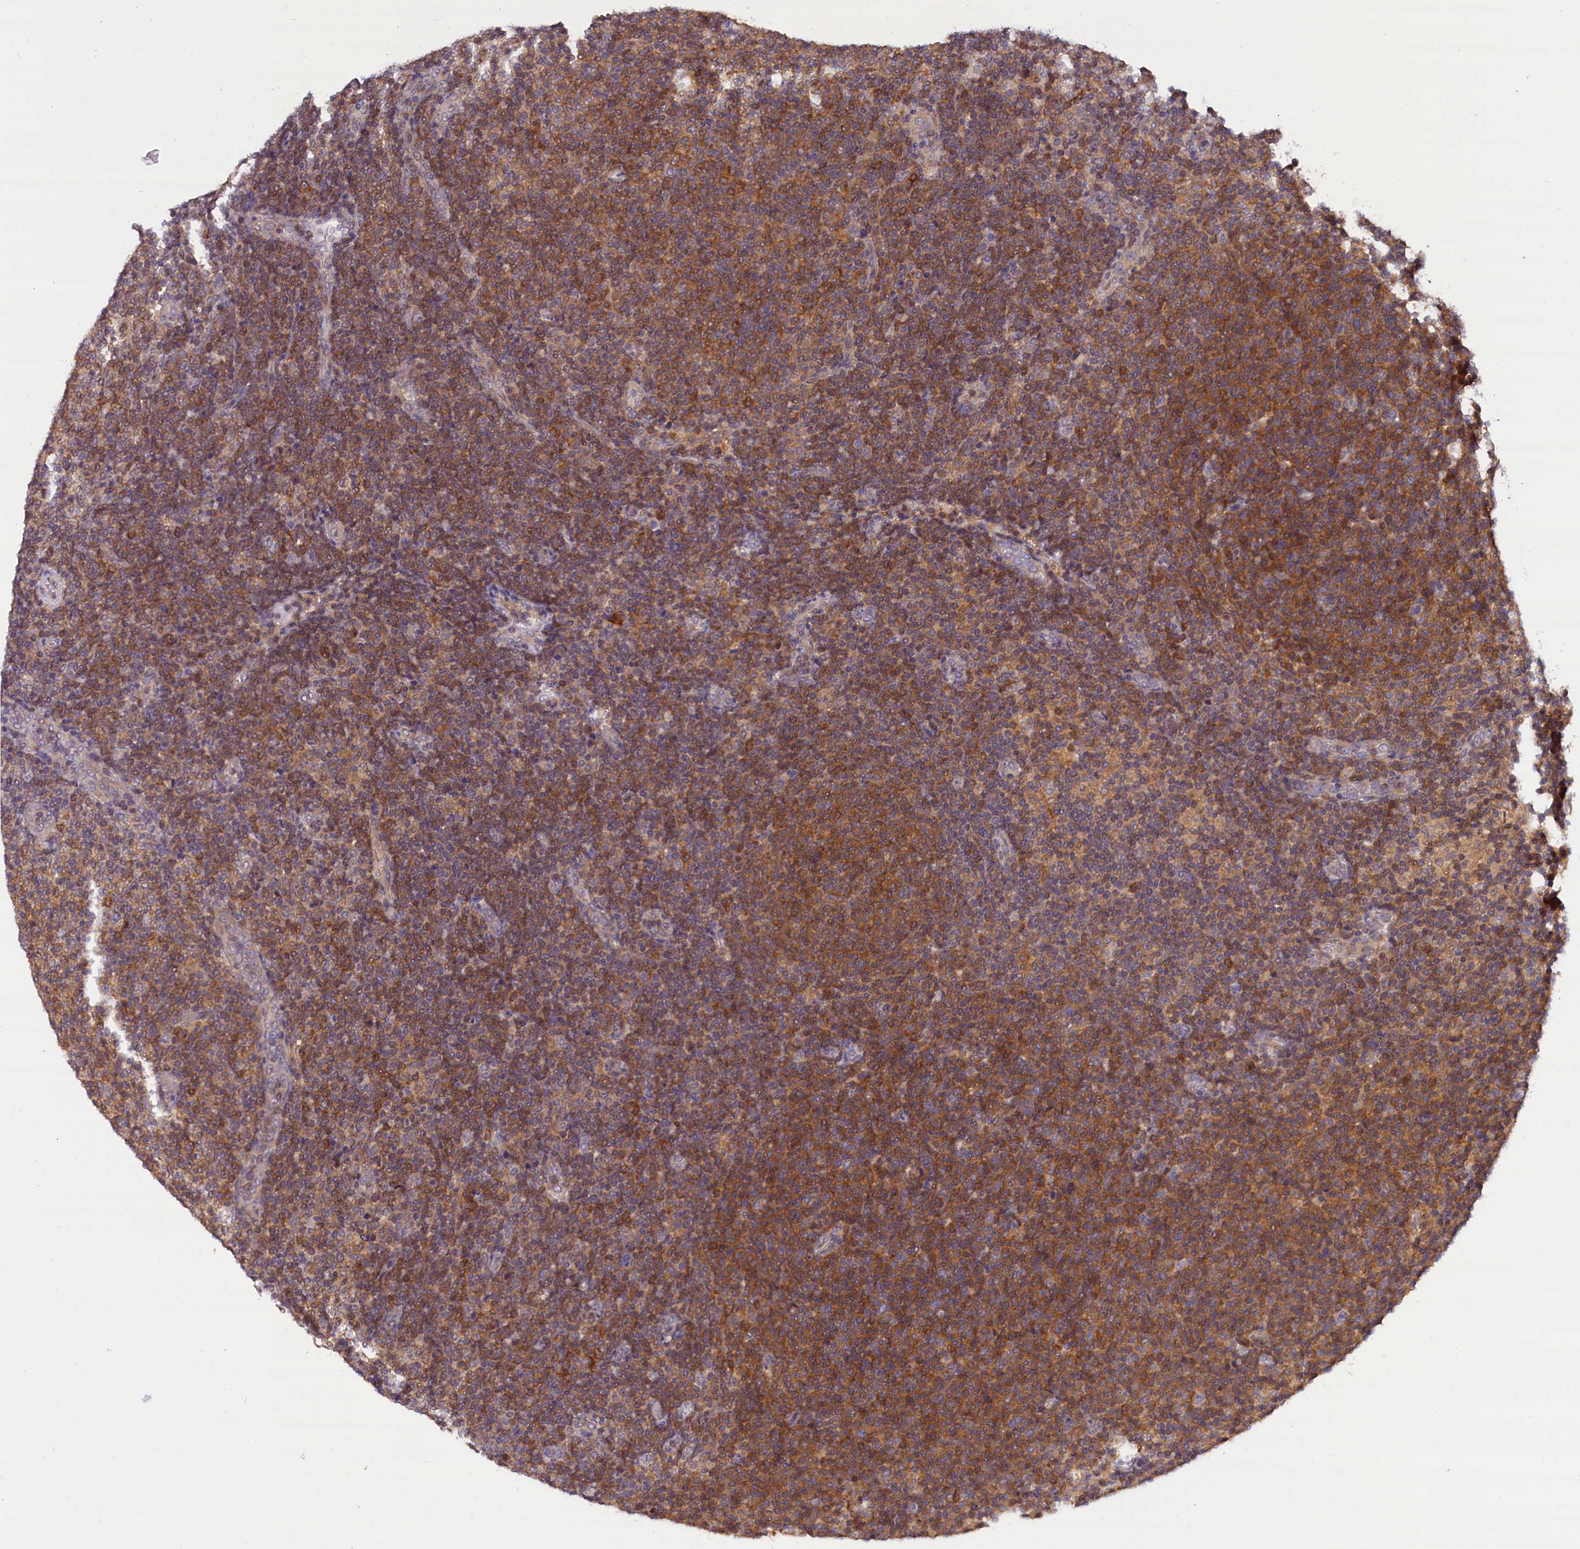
{"staining": {"intensity": "weak", "quantity": ">75%", "location": "cytoplasmic/membranous"}, "tissue": "lymphoma", "cell_type": "Tumor cells", "image_type": "cancer", "snomed": [{"axis": "morphology", "description": "Malignant lymphoma, non-Hodgkin's type, Low grade"}, {"axis": "topography", "description": "Lymph node"}], "caption": "Protein expression by IHC shows weak cytoplasmic/membranous expression in approximately >75% of tumor cells in lymphoma.", "gene": "TBCB", "patient": {"sex": "male", "age": 66}}